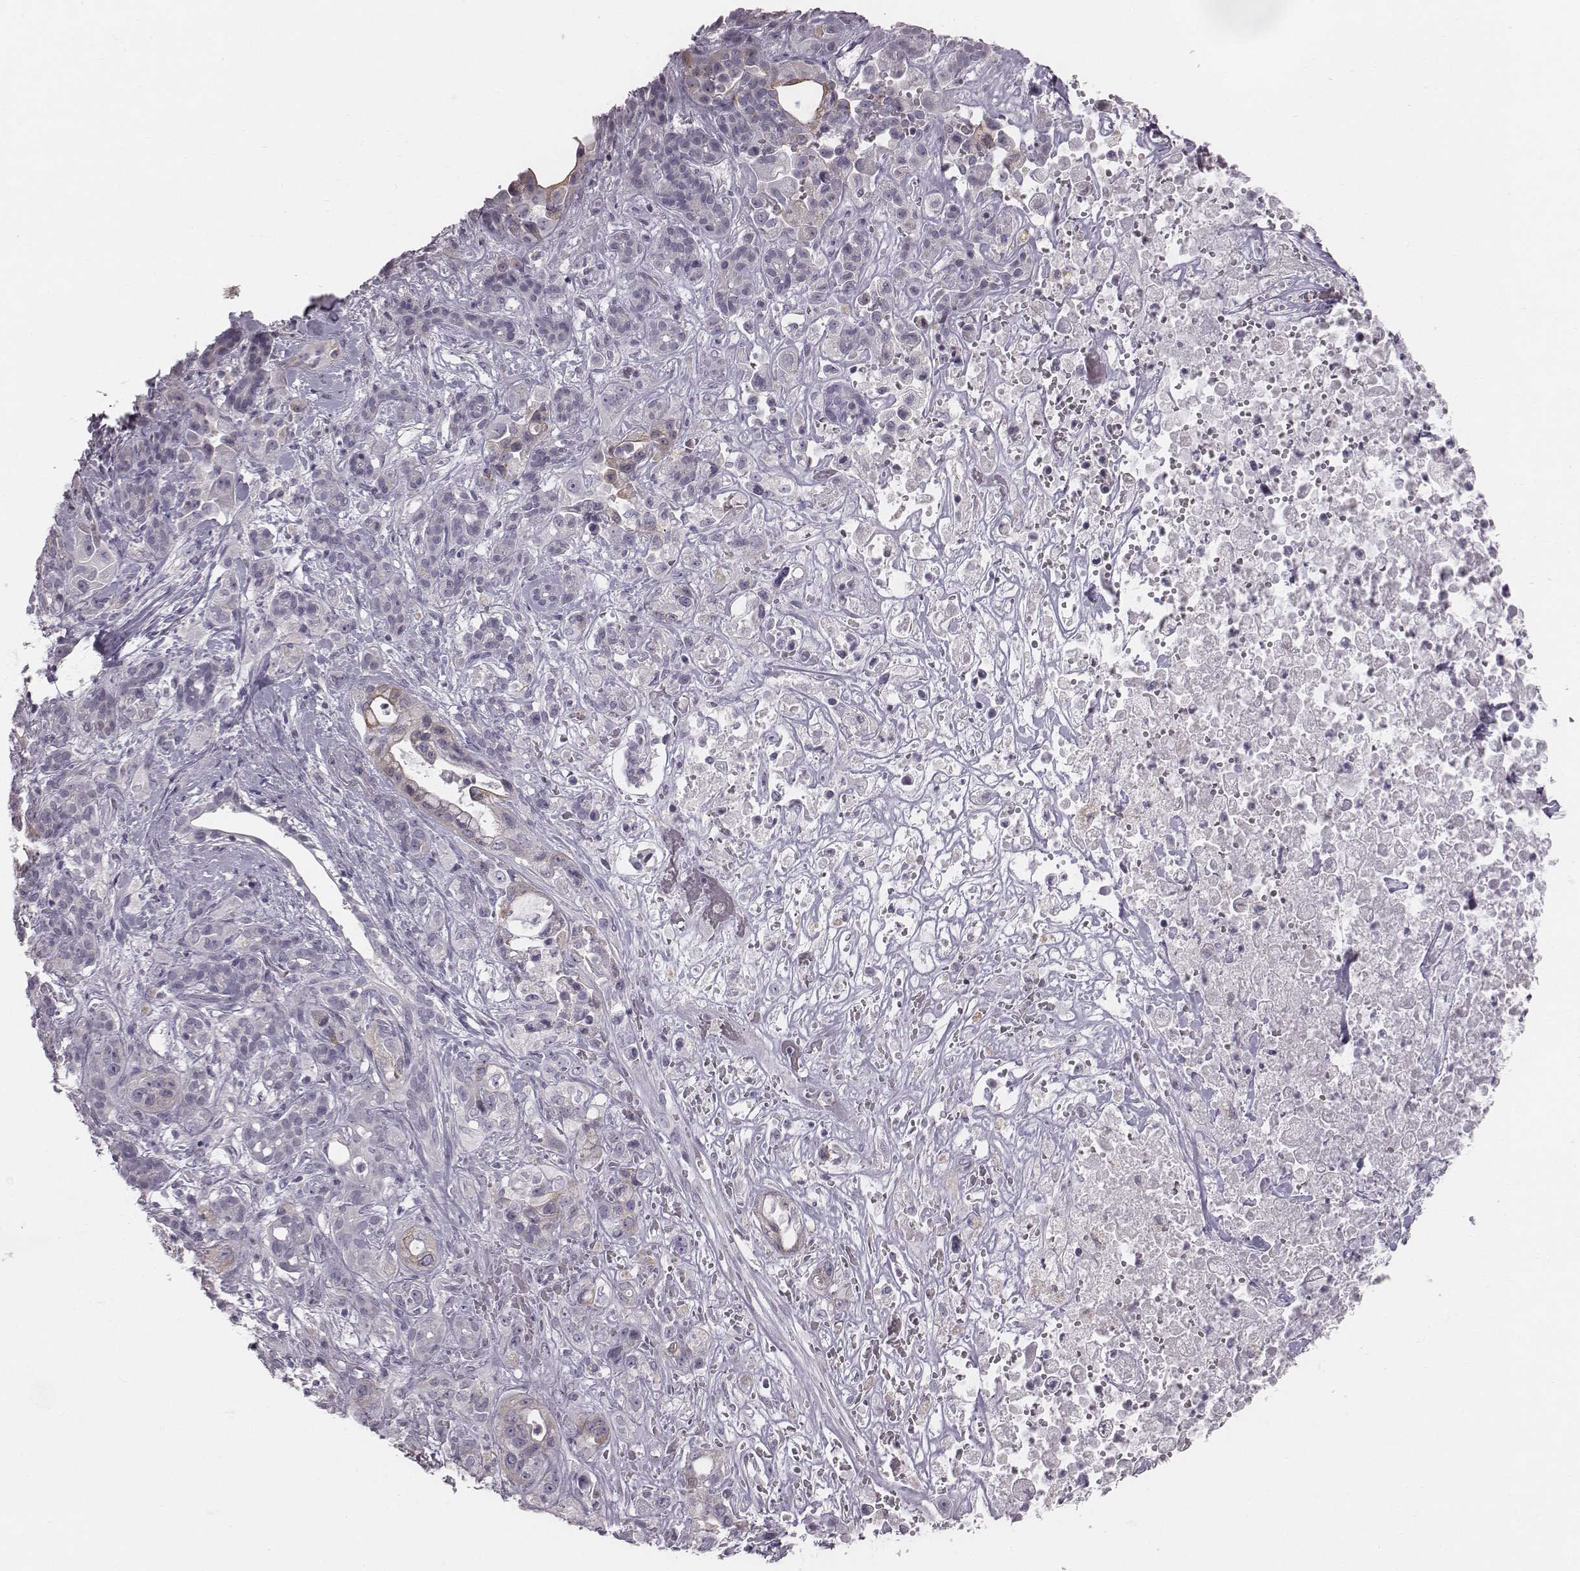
{"staining": {"intensity": "negative", "quantity": "none", "location": "none"}, "tissue": "pancreatic cancer", "cell_type": "Tumor cells", "image_type": "cancer", "snomed": [{"axis": "morphology", "description": "Adenocarcinoma, NOS"}, {"axis": "topography", "description": "Pancreas"}], "caption": "Micrograph shows no protein positivity in tumor cells of pancreatic adenocarcinoma tissue.", "gene": "C6orf58", "patient": {"sex": "male", "age": 44}}